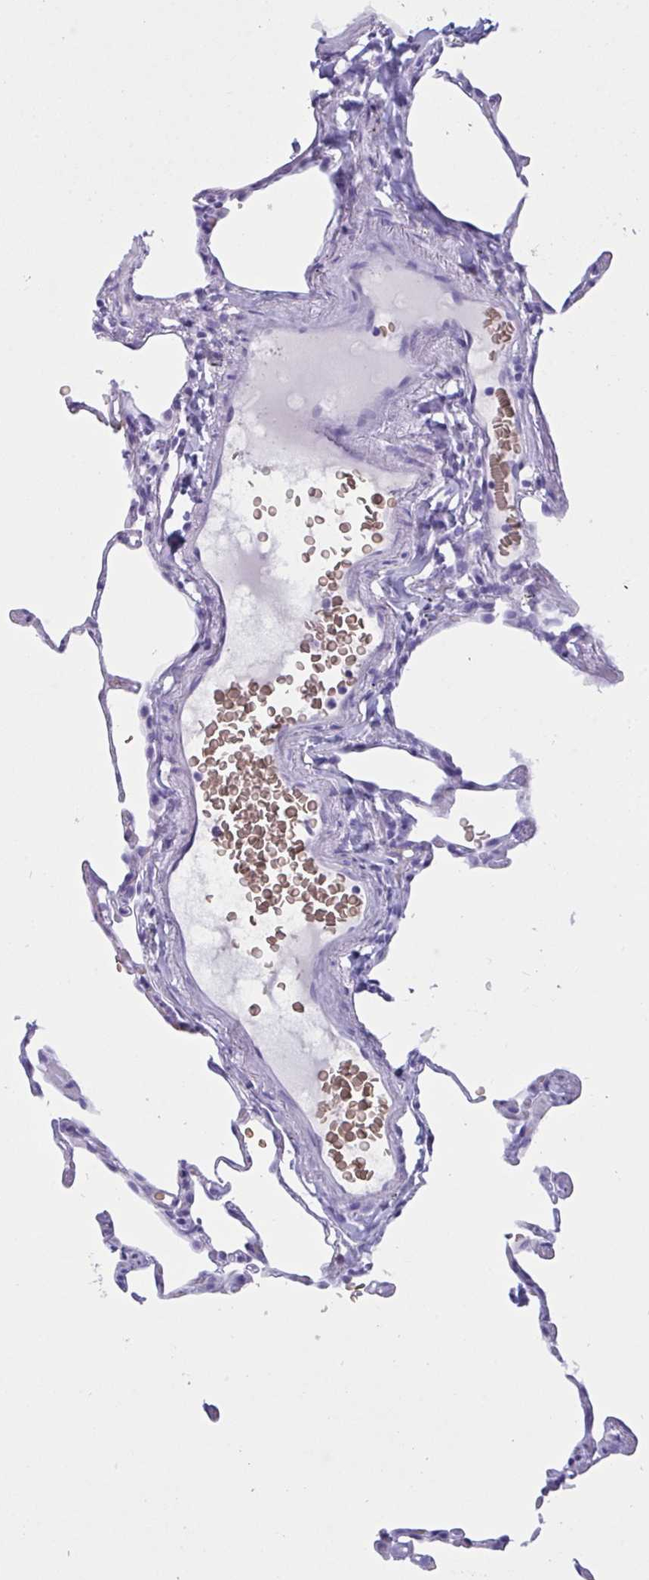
{"staining": {"intensity": "negative", "quantity": "none", "location": "none"}, "tissue": "lung", "cell_type": "Alveolar cells", "image_type": "normal", "snomed": [{"axis": "morphology", "description": "Normal tissue, NOS"}, {"axis": "topography", "description": "Lung"}], "caption": "High power microscopy histopathology image of an IHC photomicrograph of benign lung, revealing no significant expression in alveolar cells. (DAB immunohistochemistry (IHC), high magnification).", "gene": "SLC2A1", "patient": {"sex": "female", "age": 57}}